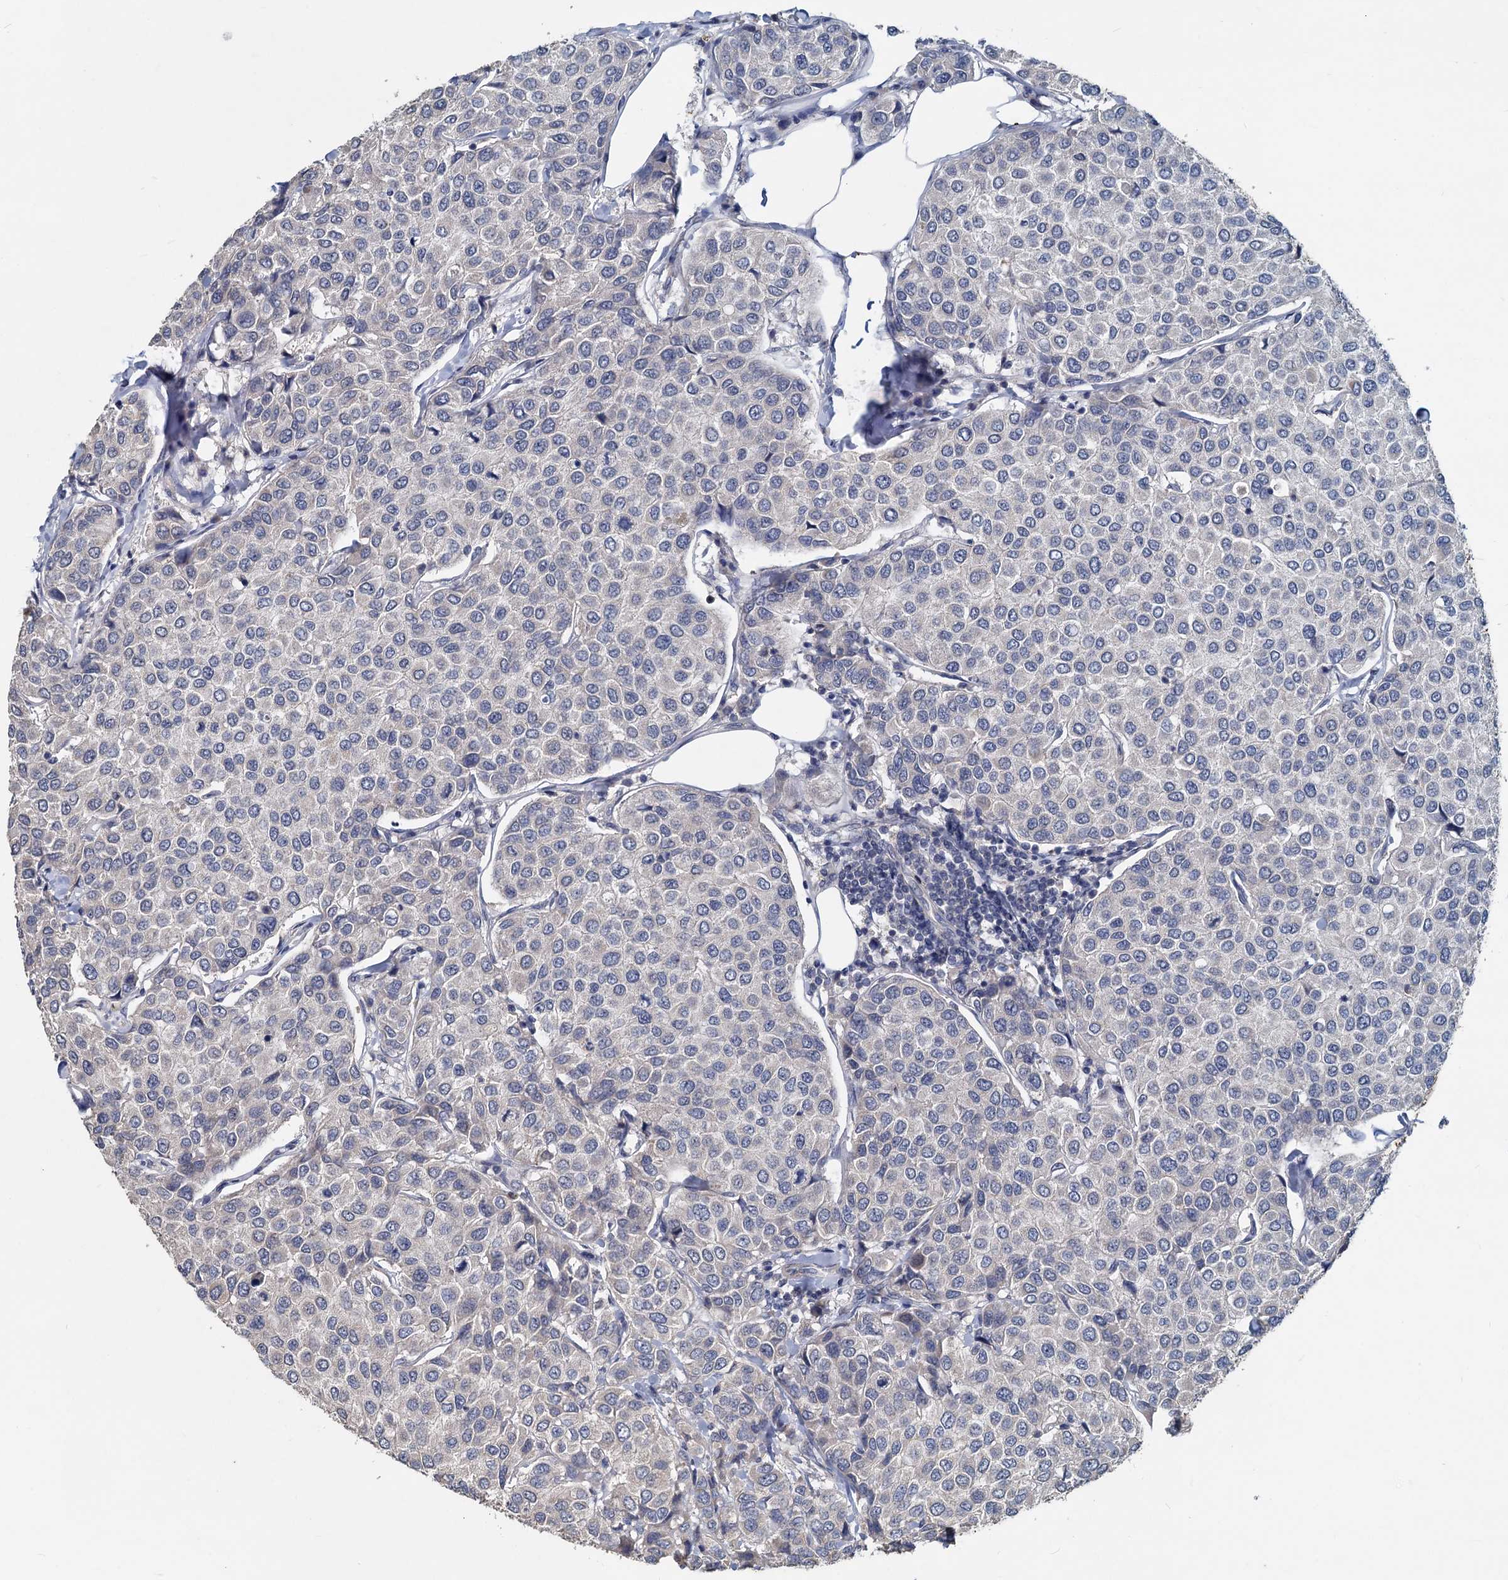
{"staining": {"intensity": "negative", "quantity": "none", "location": "none"}, "tissue": "breast cancer", "cell_type": "Tumor cells", "image_type": "cancer", "snomed": [{"axis": "morphology", "description": "Duct carcinoma"}, {"axis": "topography", "description": "Breast"}], "caption": "Histopathology image shows no significant protein staining in tumor cells of breast intraductal carcinoma.", "gene": "SLC2A7", "patient": {"sex": "female", "age": 55}}